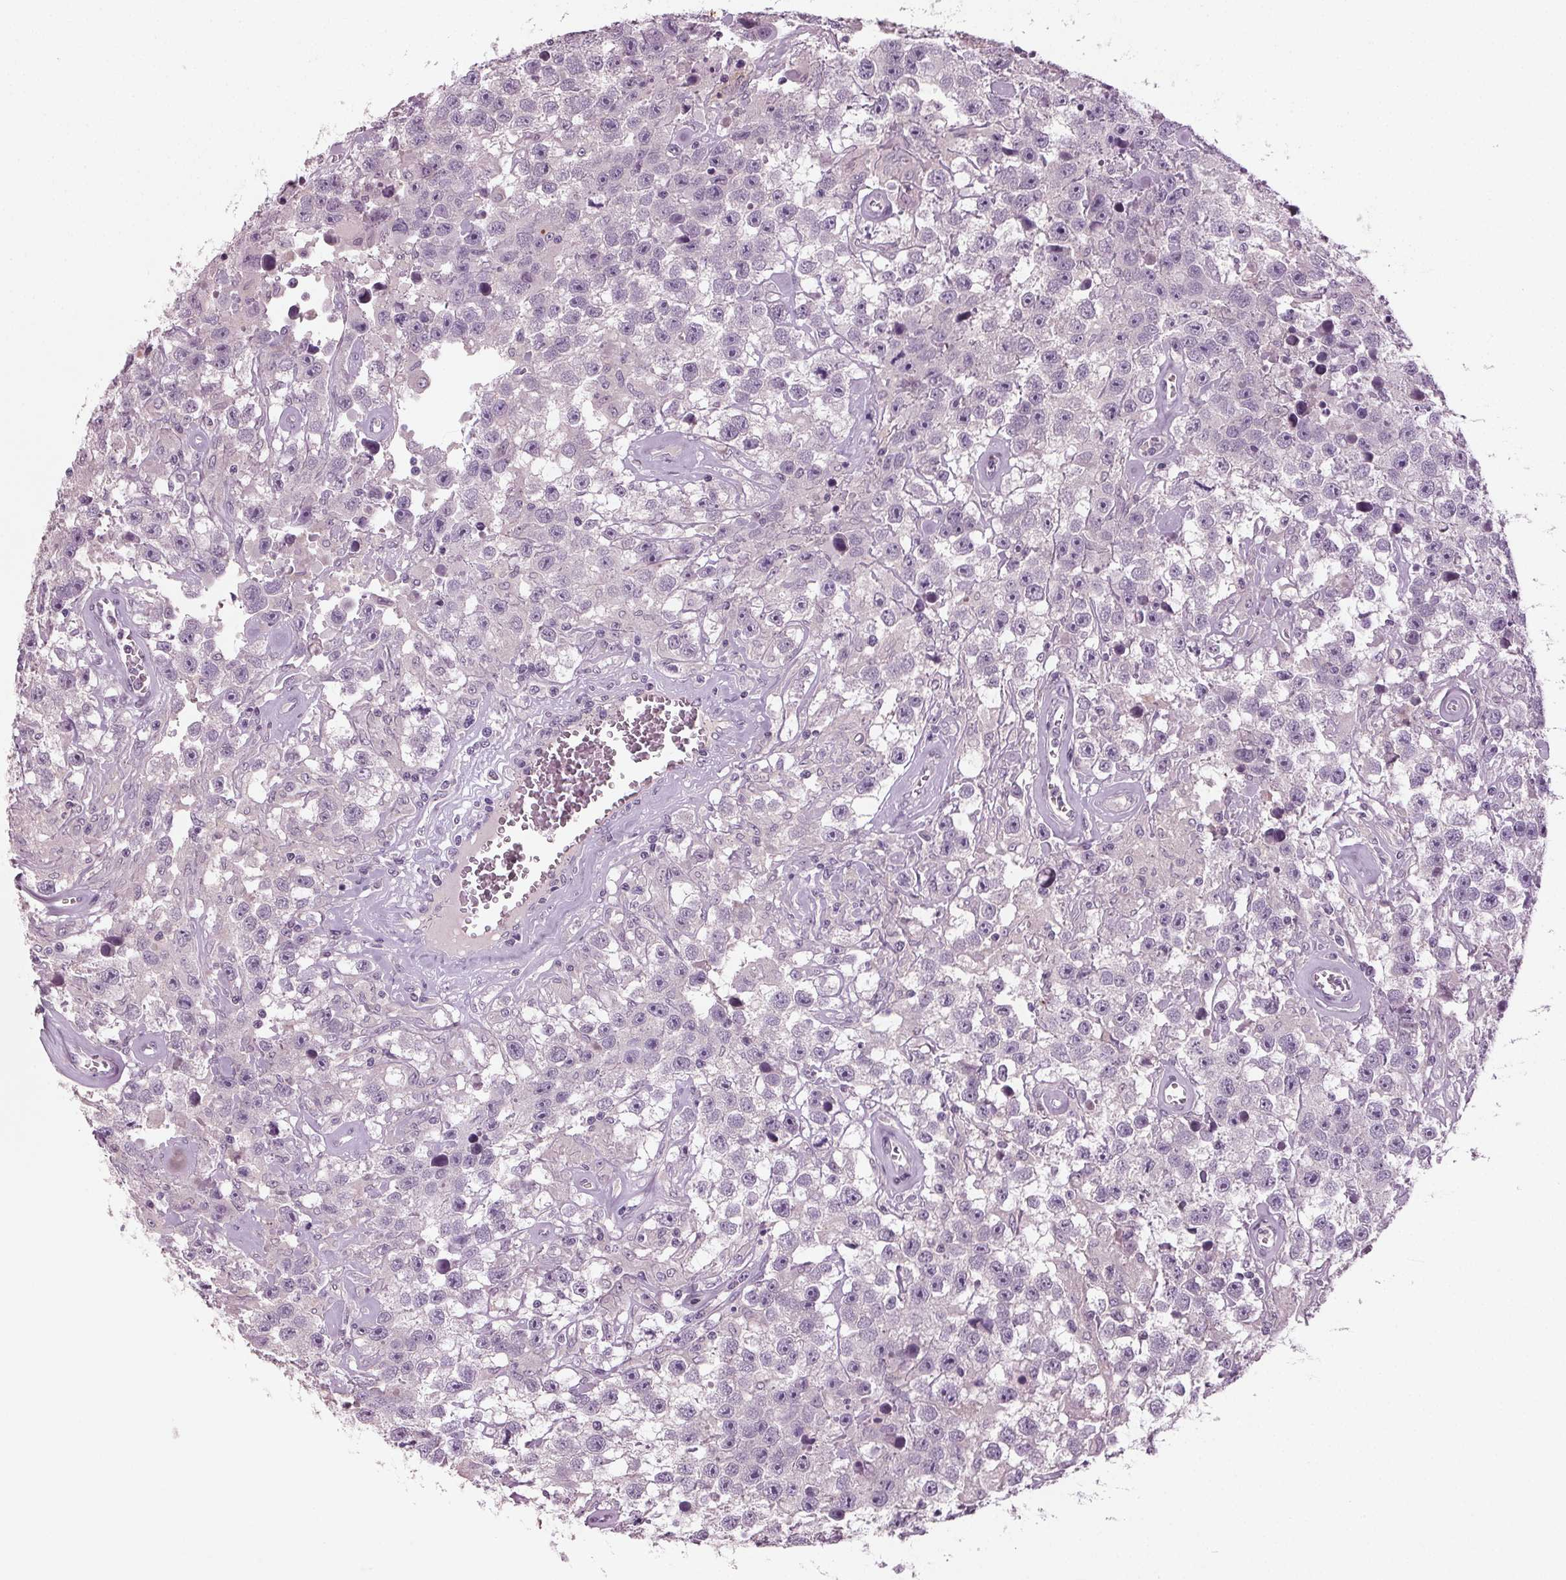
{"staining": {"intensity": "negative", "quantity": "none", "location": "none"}, "tissue": "testis cancer", "cell_type": "Tumor cells", "image_type": "cancer", "snomed": [{"axis": "morphology", "description": "Seminoma, NOS"}, {"axis": "topography", "description": "Testis"}], "caption": "Photomicrograph shows no protein staining in tumor cells of testis cancer (seminoma) tissue. The staining was performed using DAB (3,3'-diaminobenzidine) to visualize the protein expression in brown, while the nuclei were stained in blue with hematoxylin (Magnification: 20x).", "gene": "BHLHE22", "patient": {"sex": "male", "age": 43}}